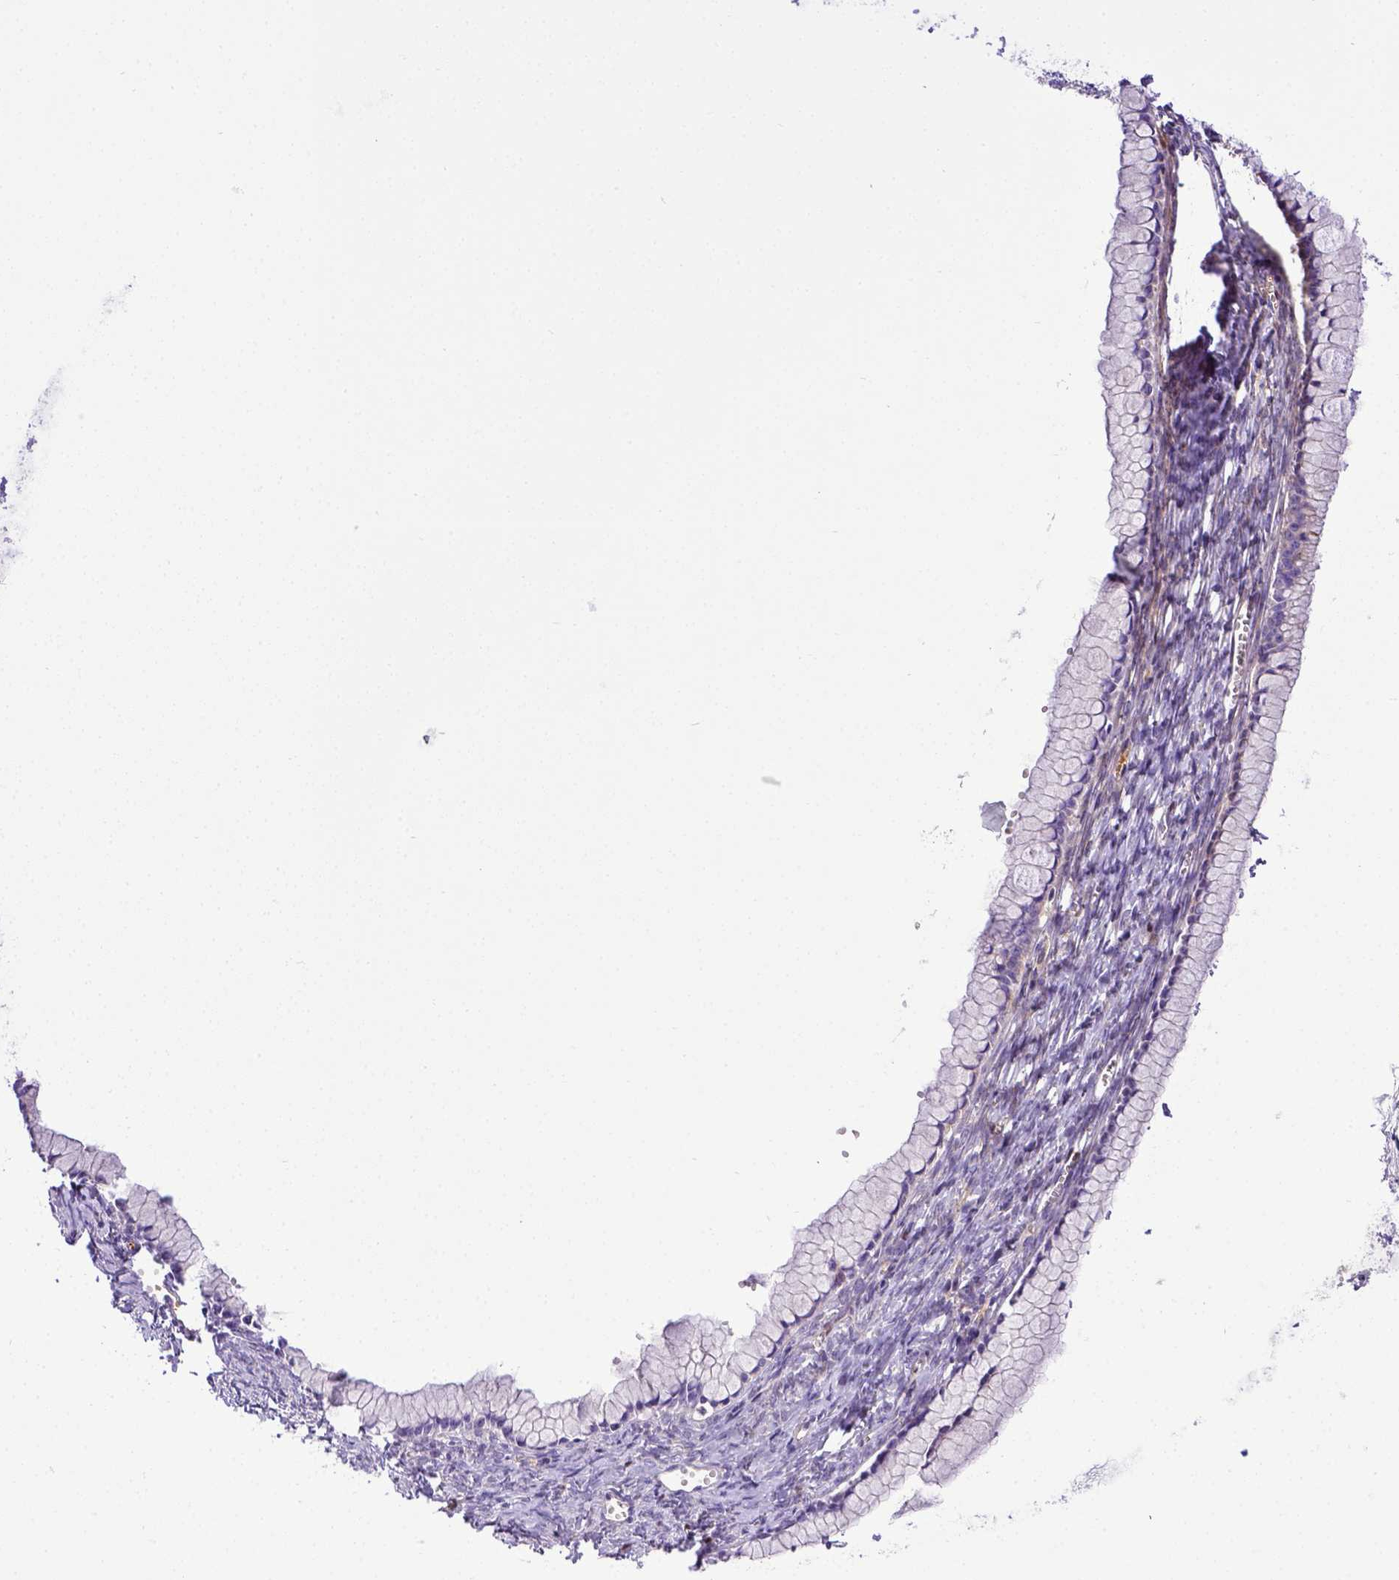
{"staining": {"intensity": "negative", "quantity": "none", "location": "none"}, "tissue": "ovarian cancer", "cell_type": "Tumor cells", "image_type": "cancer", "snomed": [{"axis": "morphology", "description": "Cystadenocarcinoma, mucinous, NOS"}, {"axis": "topography", "description": "Ovary"}], "caption": "The immunohistochemistry (IHC) image has no significant expression in tumor cells of mucinous cystadenocarcinoma (ovarian) tissue. Nuclei are stained in blue.", "gene": "CFAP300", "patient": {"sex": "female", "age": 41}}